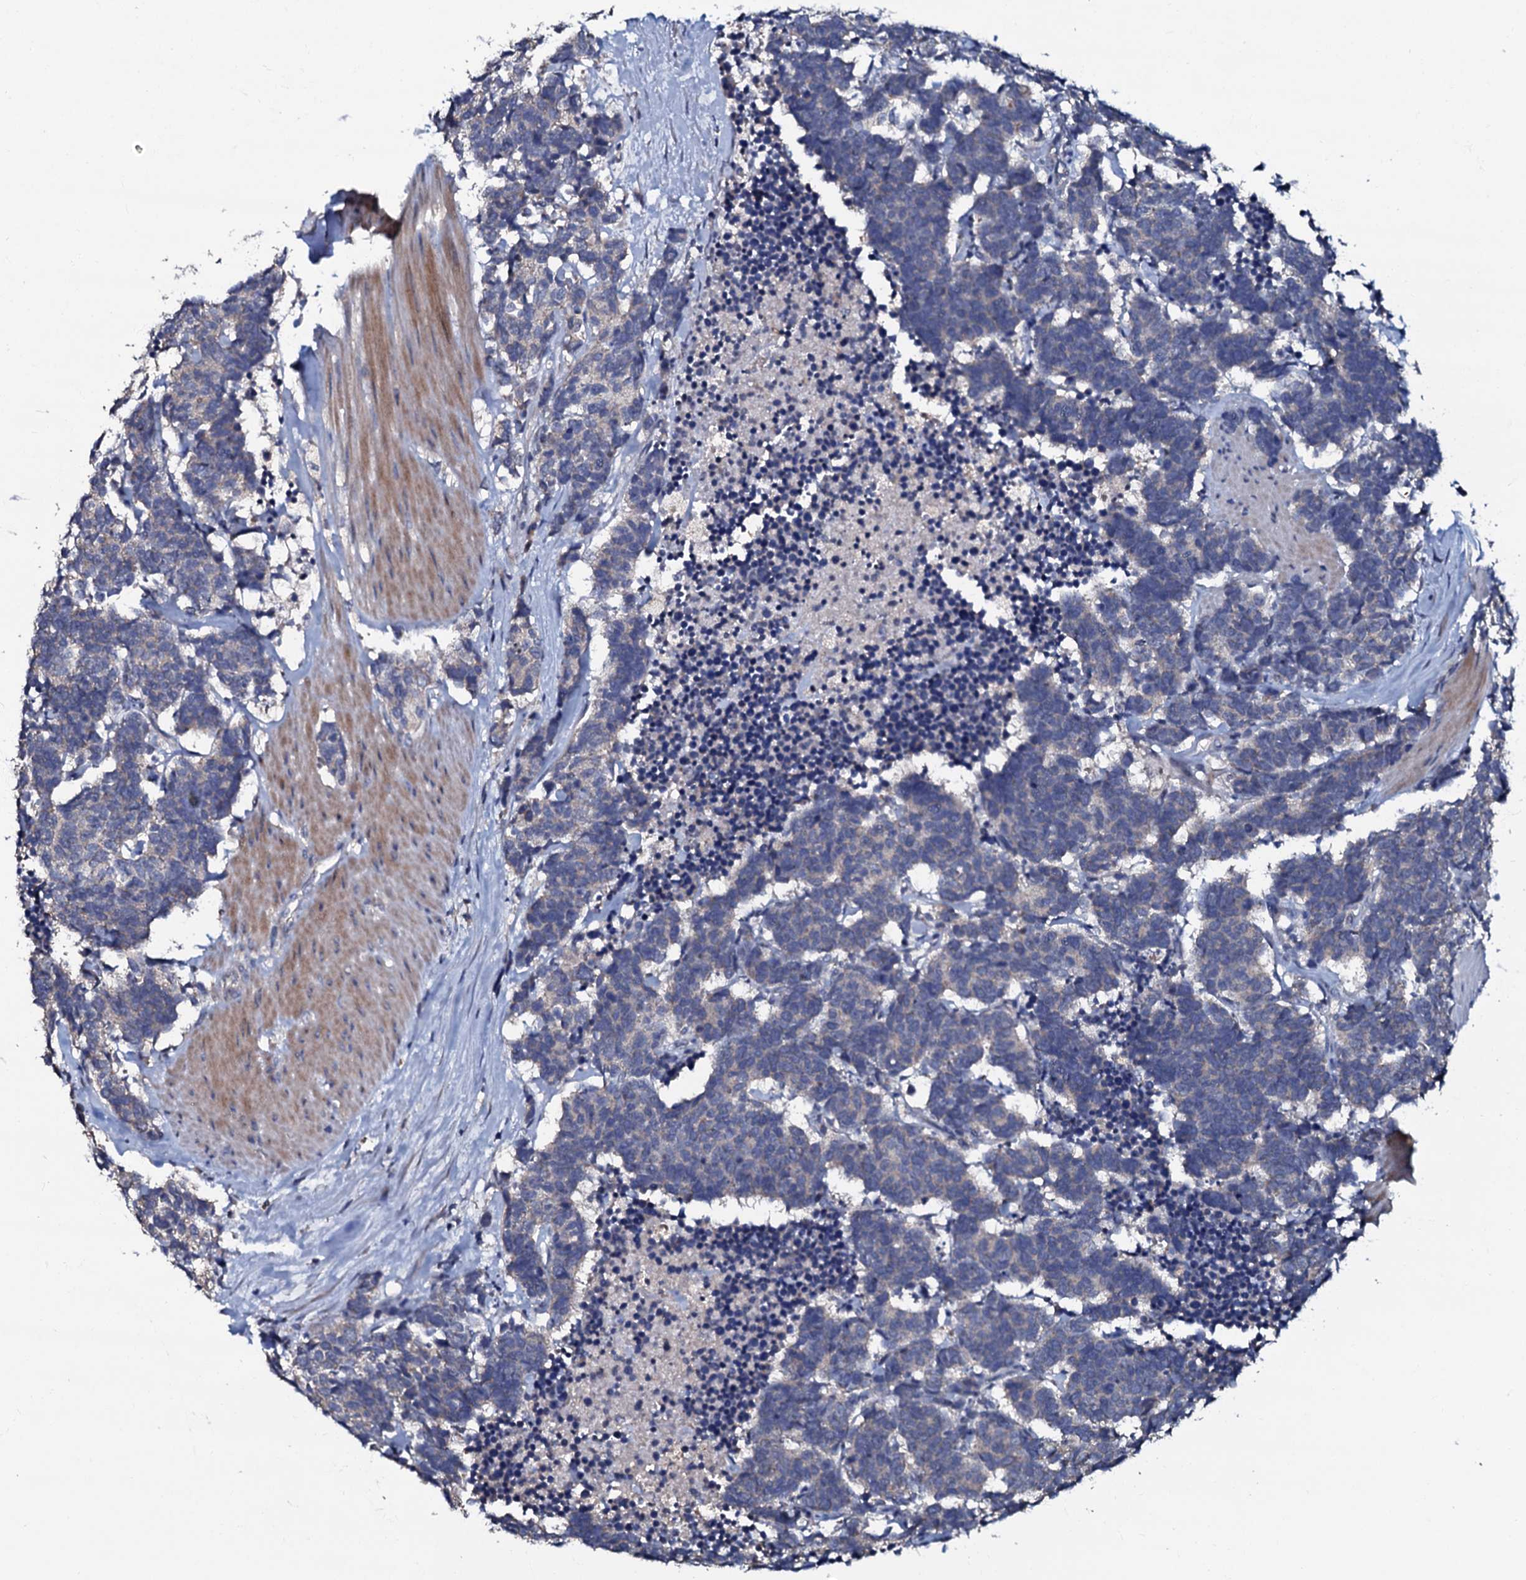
{"staining": {"intensity": "negative", "quantity": "none", "location": "none"}, "tissue": "carcinoid", "cell_type": "Tumor cells", "image_type": "cancer", "snomed": [{"axis": "morphology", "description": "Carcinoma, NOS"}, {"axis": "morphology", "description": "Carcinoid, malignant, NOS"}, {"axis": "topography", "description": "Urinary bladder"}], "caption": "The image demonstrates no significant staining in tumor cells of carcinoid.", "gene": "CPNE2", "patient": {"sex": "male", "age": 57}}